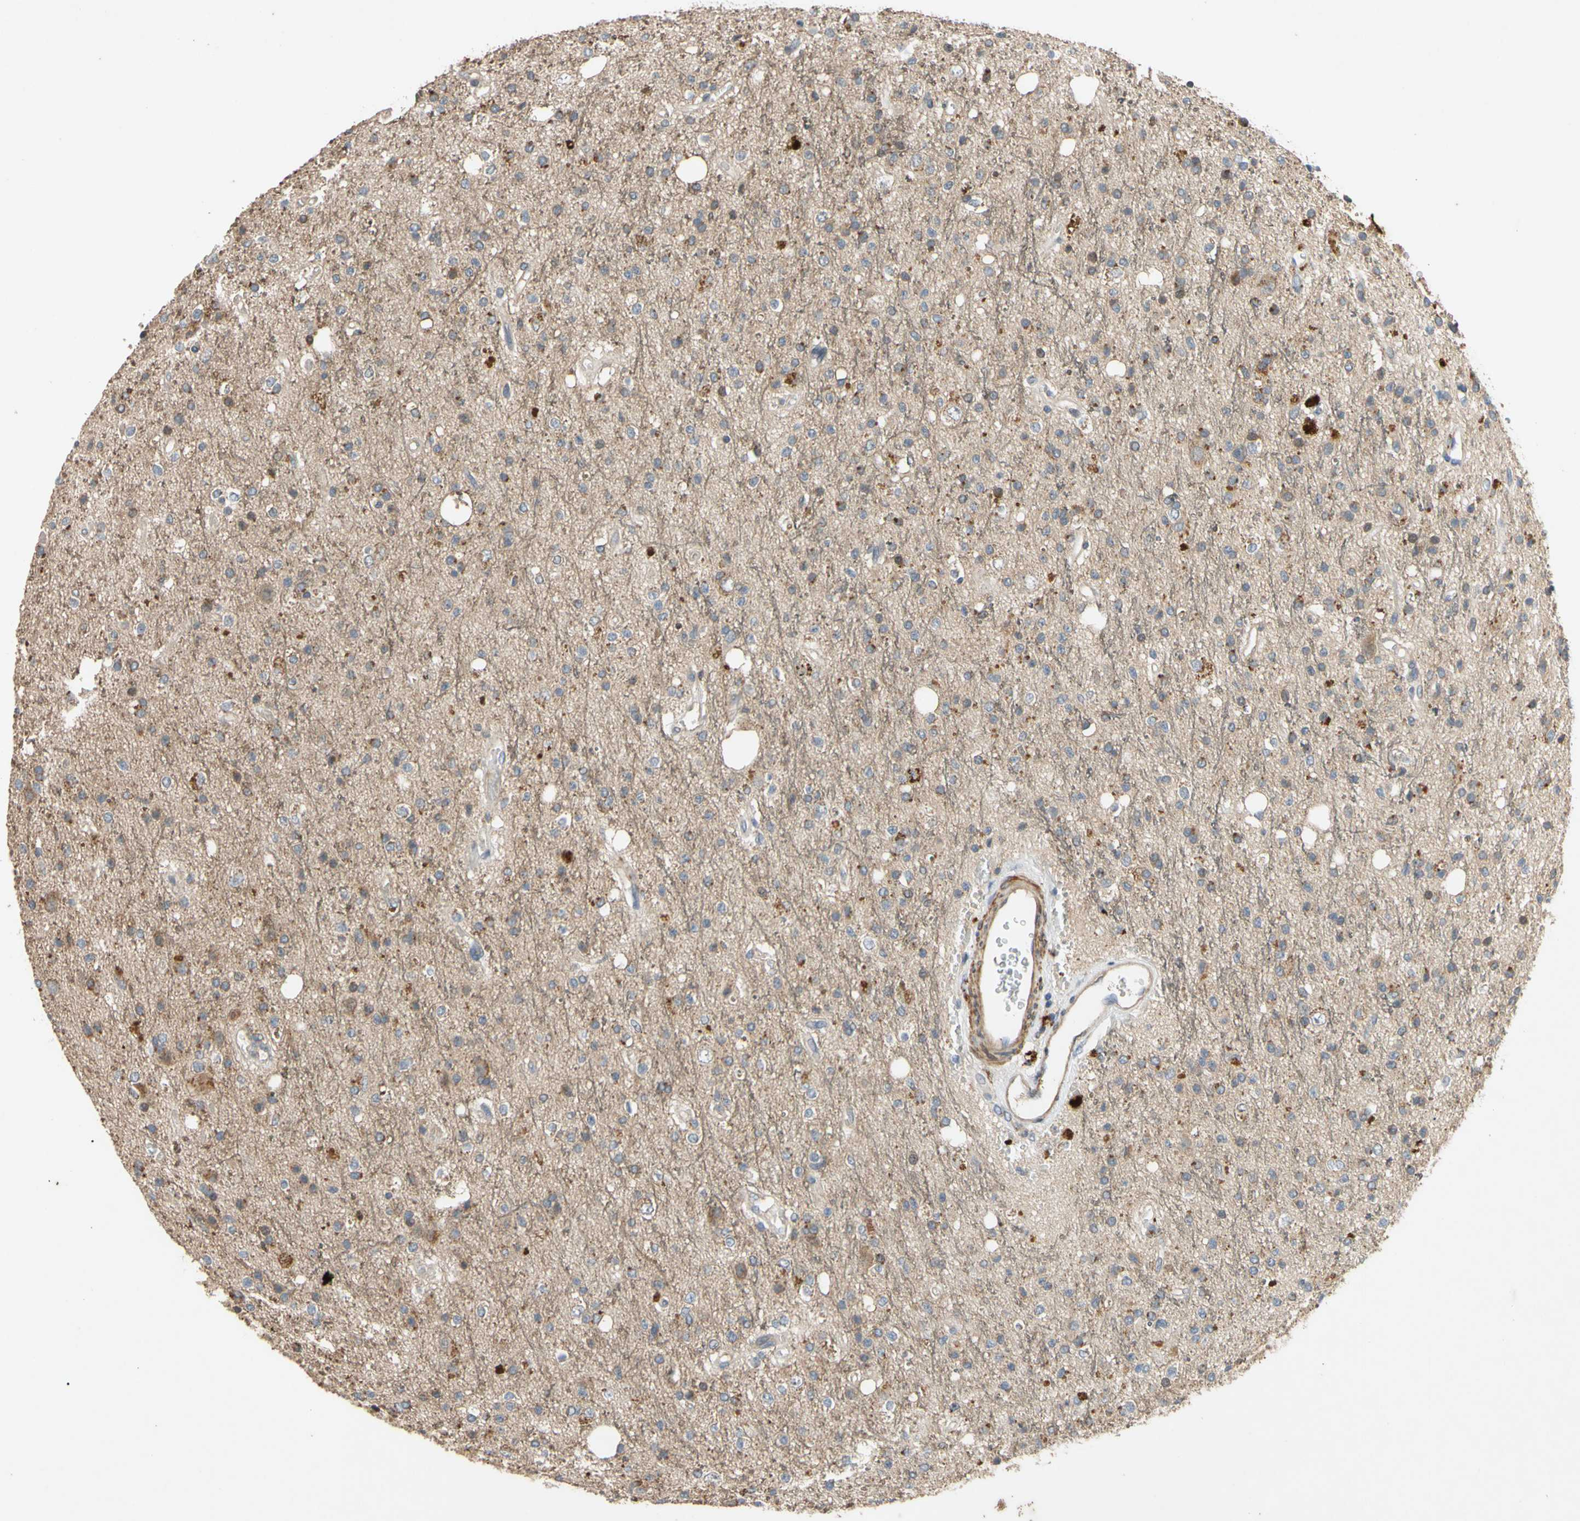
{"staining": {"intensity": "moderate", "quantity": "<25%", "location": "cytoplasmic/membranous"}, "tissue": "glioma", "cell_type": "Tumor cells", "image_type": "cancer", "snomed": [{"axis": "morphology", "description": "Glioma, malignant, High grade"}, {"axis": "topography", "description": "Brain"}], "caption": "This photomicrograph reveals malignant glioma (high-grade) stained with immunohistochemistry to label a protein in brown. The cytoplasmic/membranous of tumor cells show moderate positivity for the protein. Nuclei are counter-stained blue.", "gene": "PARD6A", "patient": {"sex": "male", "age": 47}}